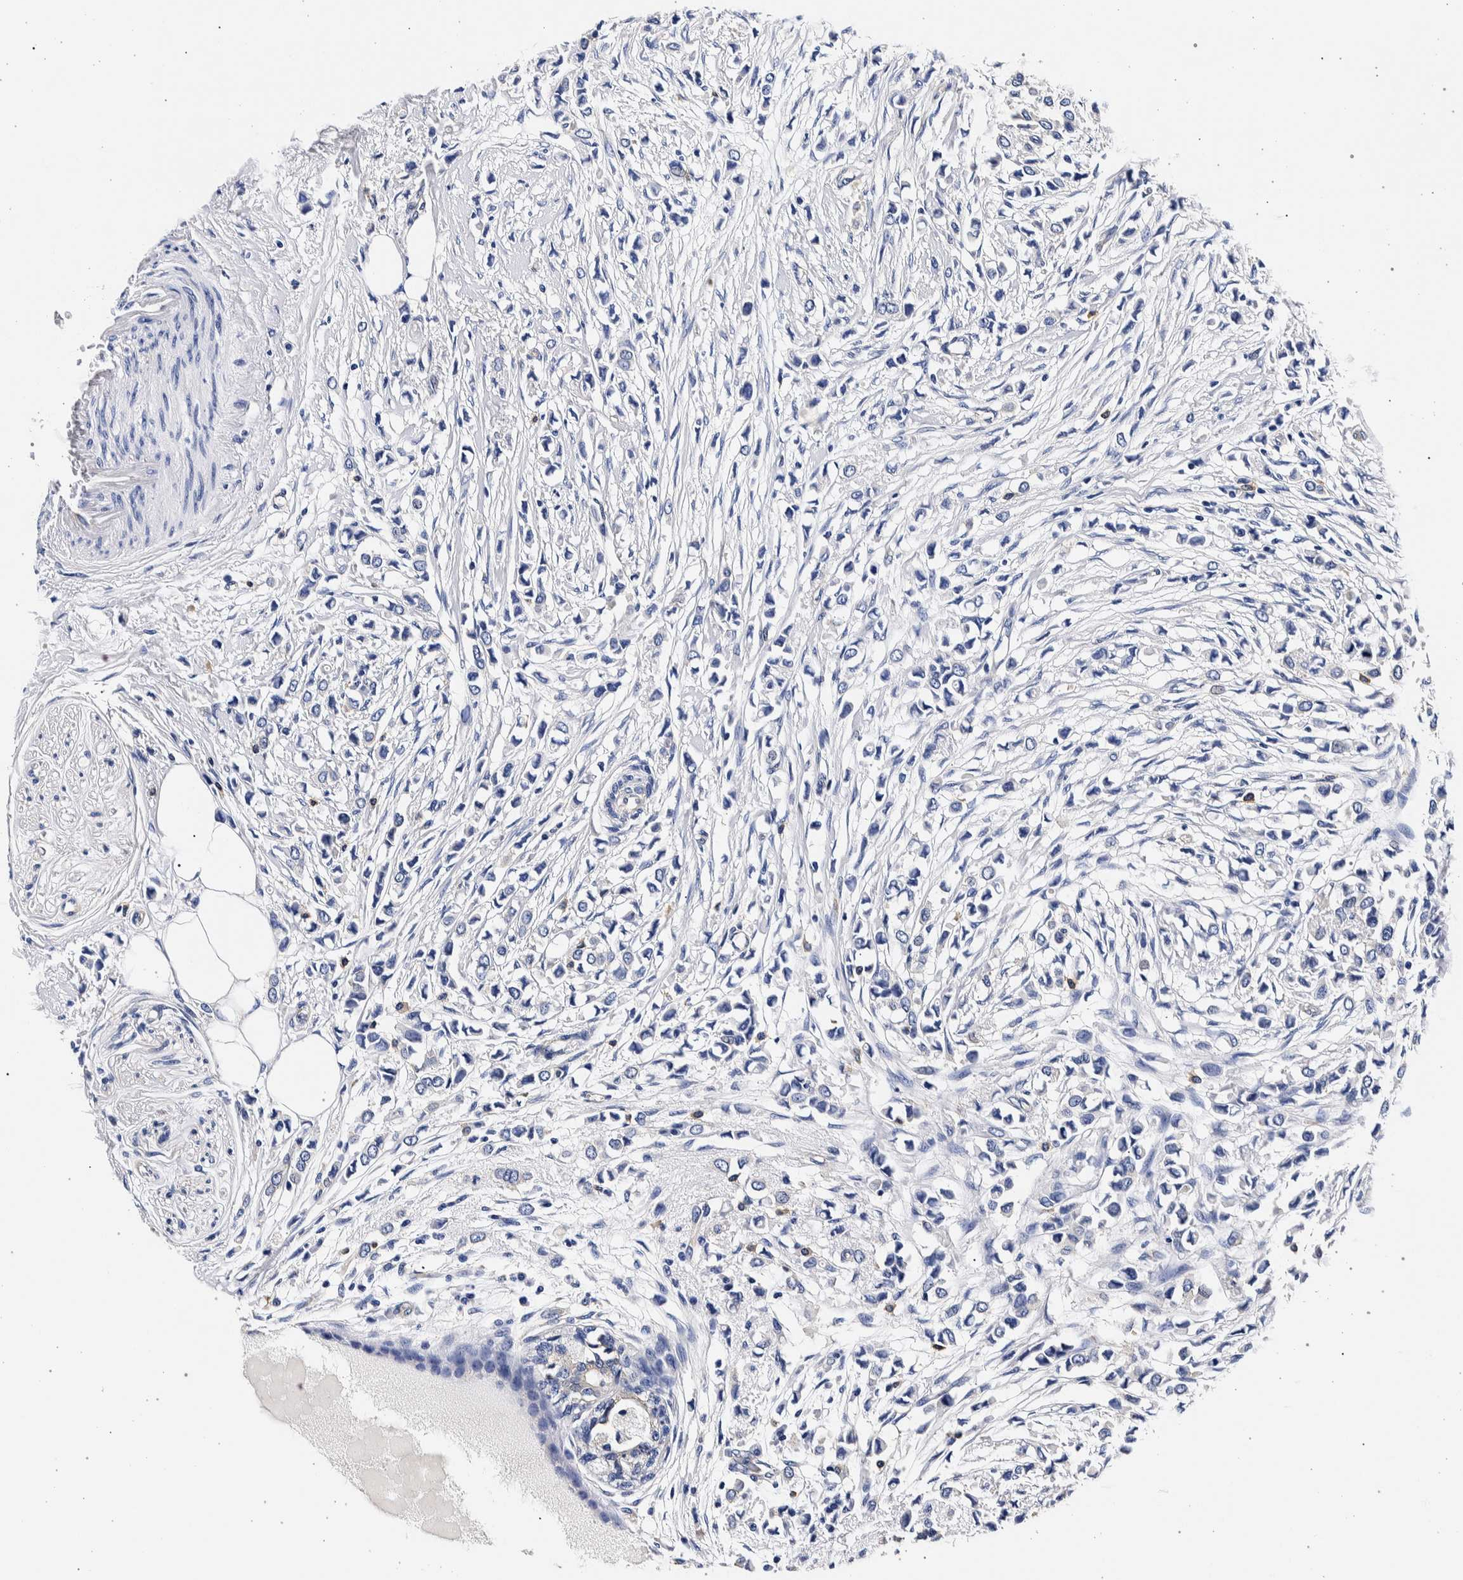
{"staining": {"intensity": "negative", "quantity": "none", "location": "none"}, "tissue": "breast cancer", "cell_type": "Tumor cells", "image_type": "cancer", "snomed": [{"axis": "morphology", "description": "Lobular carcinoma"}, {"axis": "topography", "description": "Breast"}], "caption": "Immunohistochemical staining of human breast cancer (lobular carcinoma) reveals no significant expression in tumor cells.", "gene": "NIBAN2", "patient": {"sex": "female", "age": 51}}